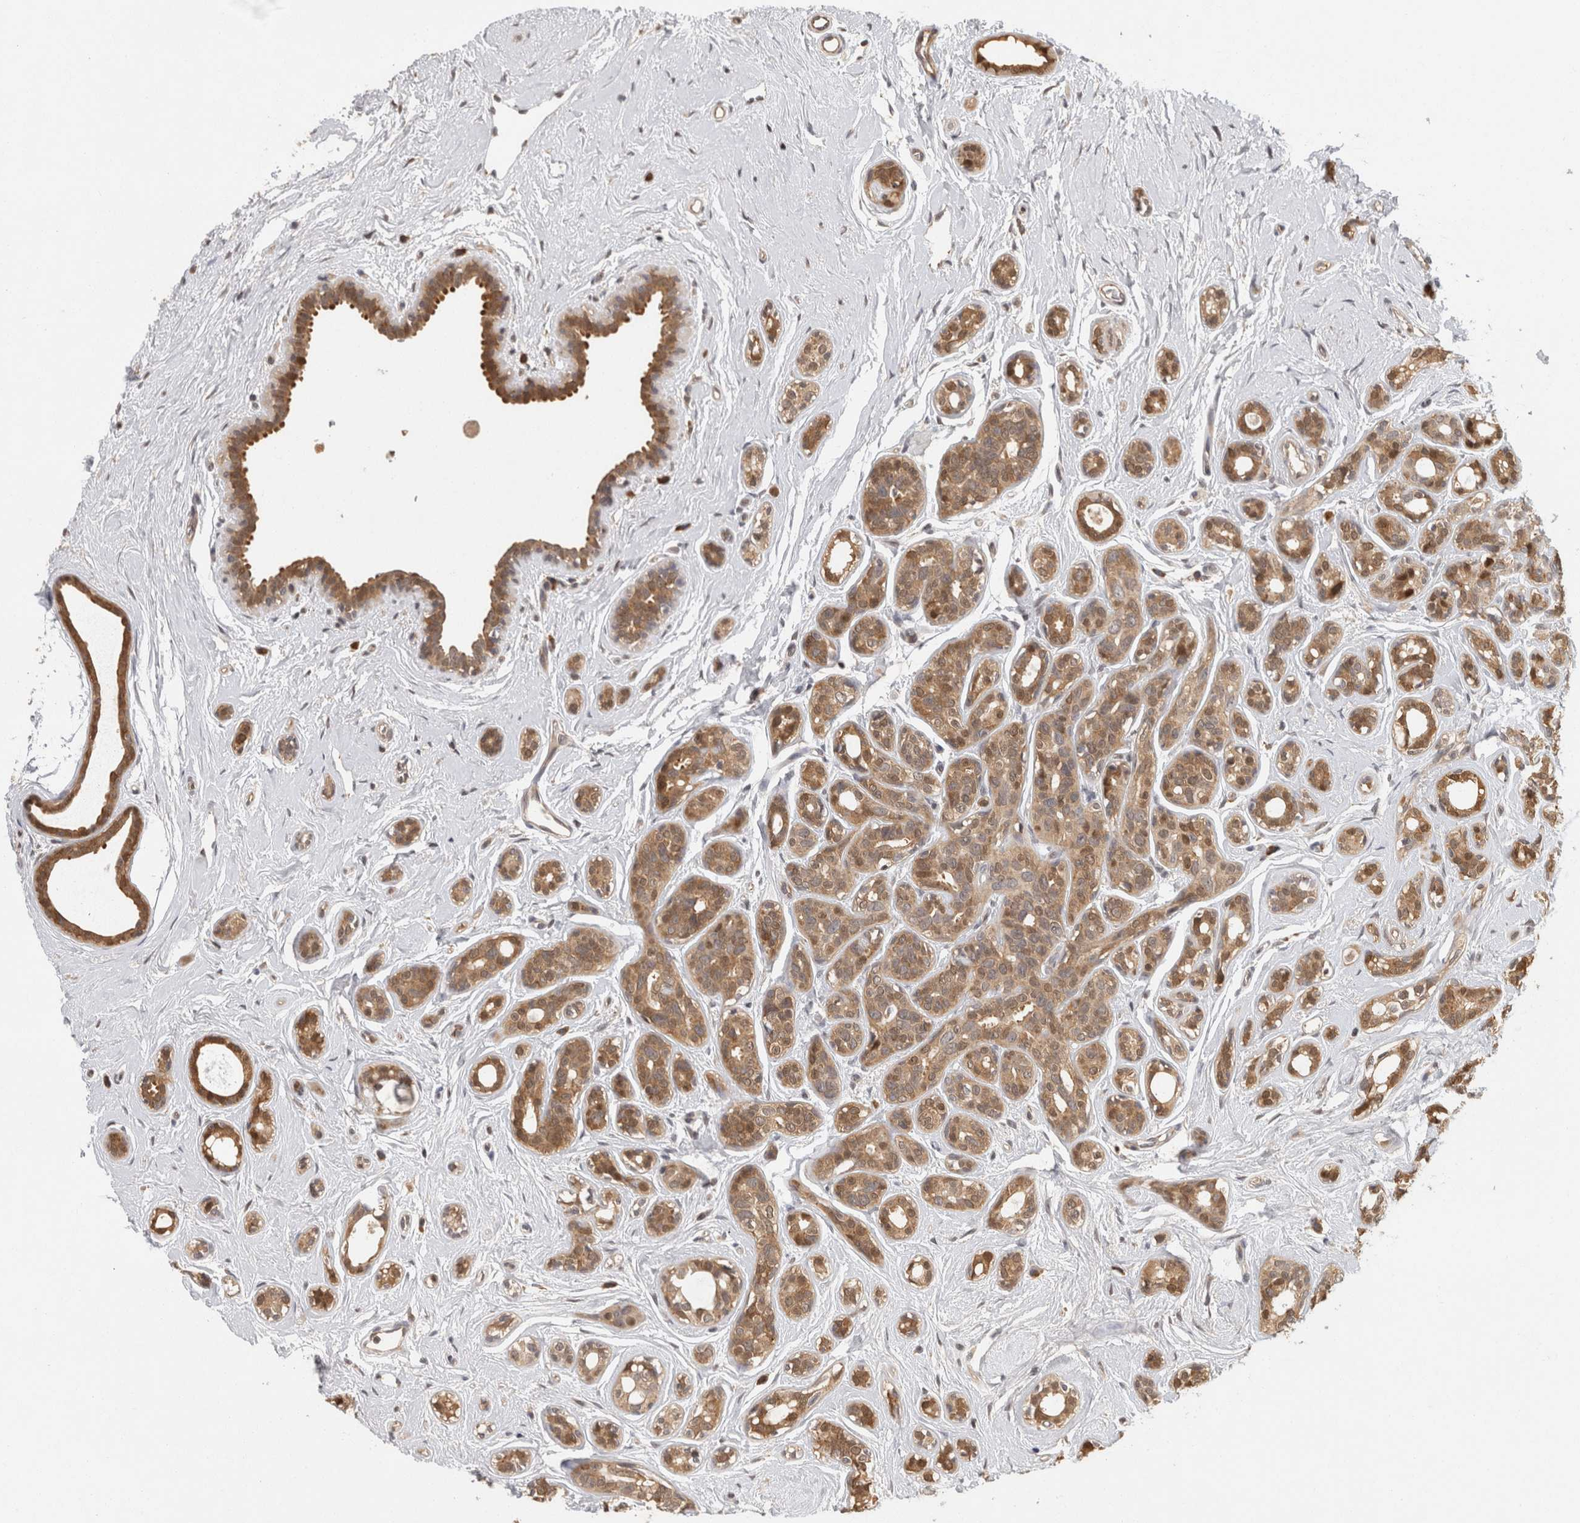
{"staining": {"intensity": "moderate", "quantity": ">75%", "location": "cytoplasmic/membranous"}, "tissue": "breast cancer", "cell_type": "Tumor cells", "image_type": "cancer", "snomed": [{"axis": "morphology", "description": "Duct carcinoma"}, {"axis": "topography", "description": "Breast"}], "caption": "Moderate cytoplasmic/membranous expression for a protein is present in about >75% of tumor cells of breast cancer (intraductal carcinoma) using immunohistochemistry.", "gene": "ACAT2", "patient": {"sex": "female", "age": 55}}